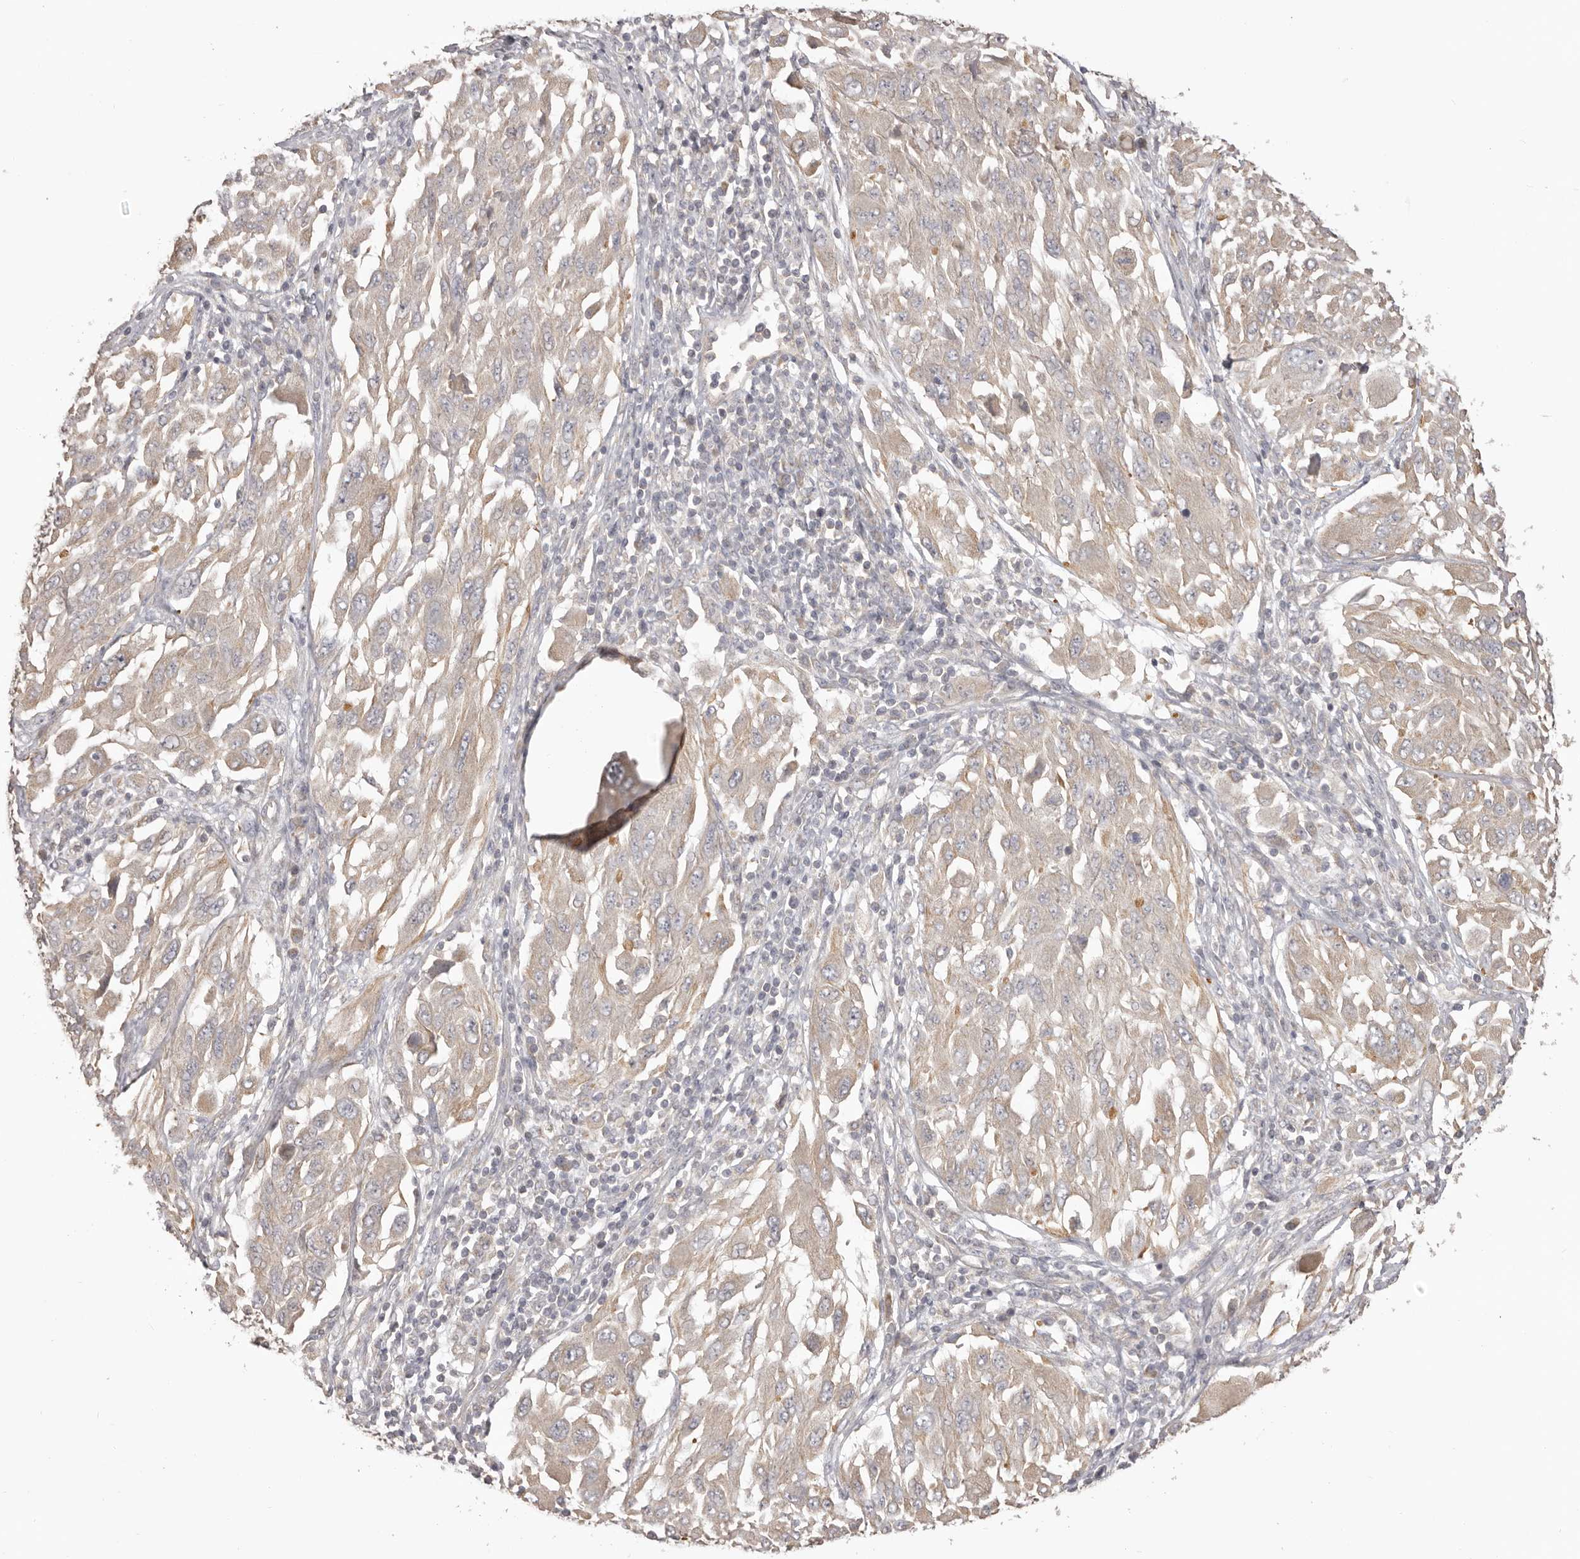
{"staining": {"intensity": "weak", "quantity": "25%-75%", "location": "cytoplasmic/membranous"}, "tissue": "melanoma", "cell_type": "Tumor cells", "image_type": "cancer", "snomed": [{"axis": "morphology", "description": "Malignant melanoma, NOS"}, {"axis": "topography", "description": "Skin"}], "caption": "IHC photomicrograph of neoplastic tissue: malignant melanoma stained using IHC demonstrates low levels of weak protein expression localized specifically in the cytoplasmic/membranous of tumor cells, appearing as a cytoplasmic/membranous brown color.", "gene": "HRH1", "patient": {"sex": "female", "age": 91}}